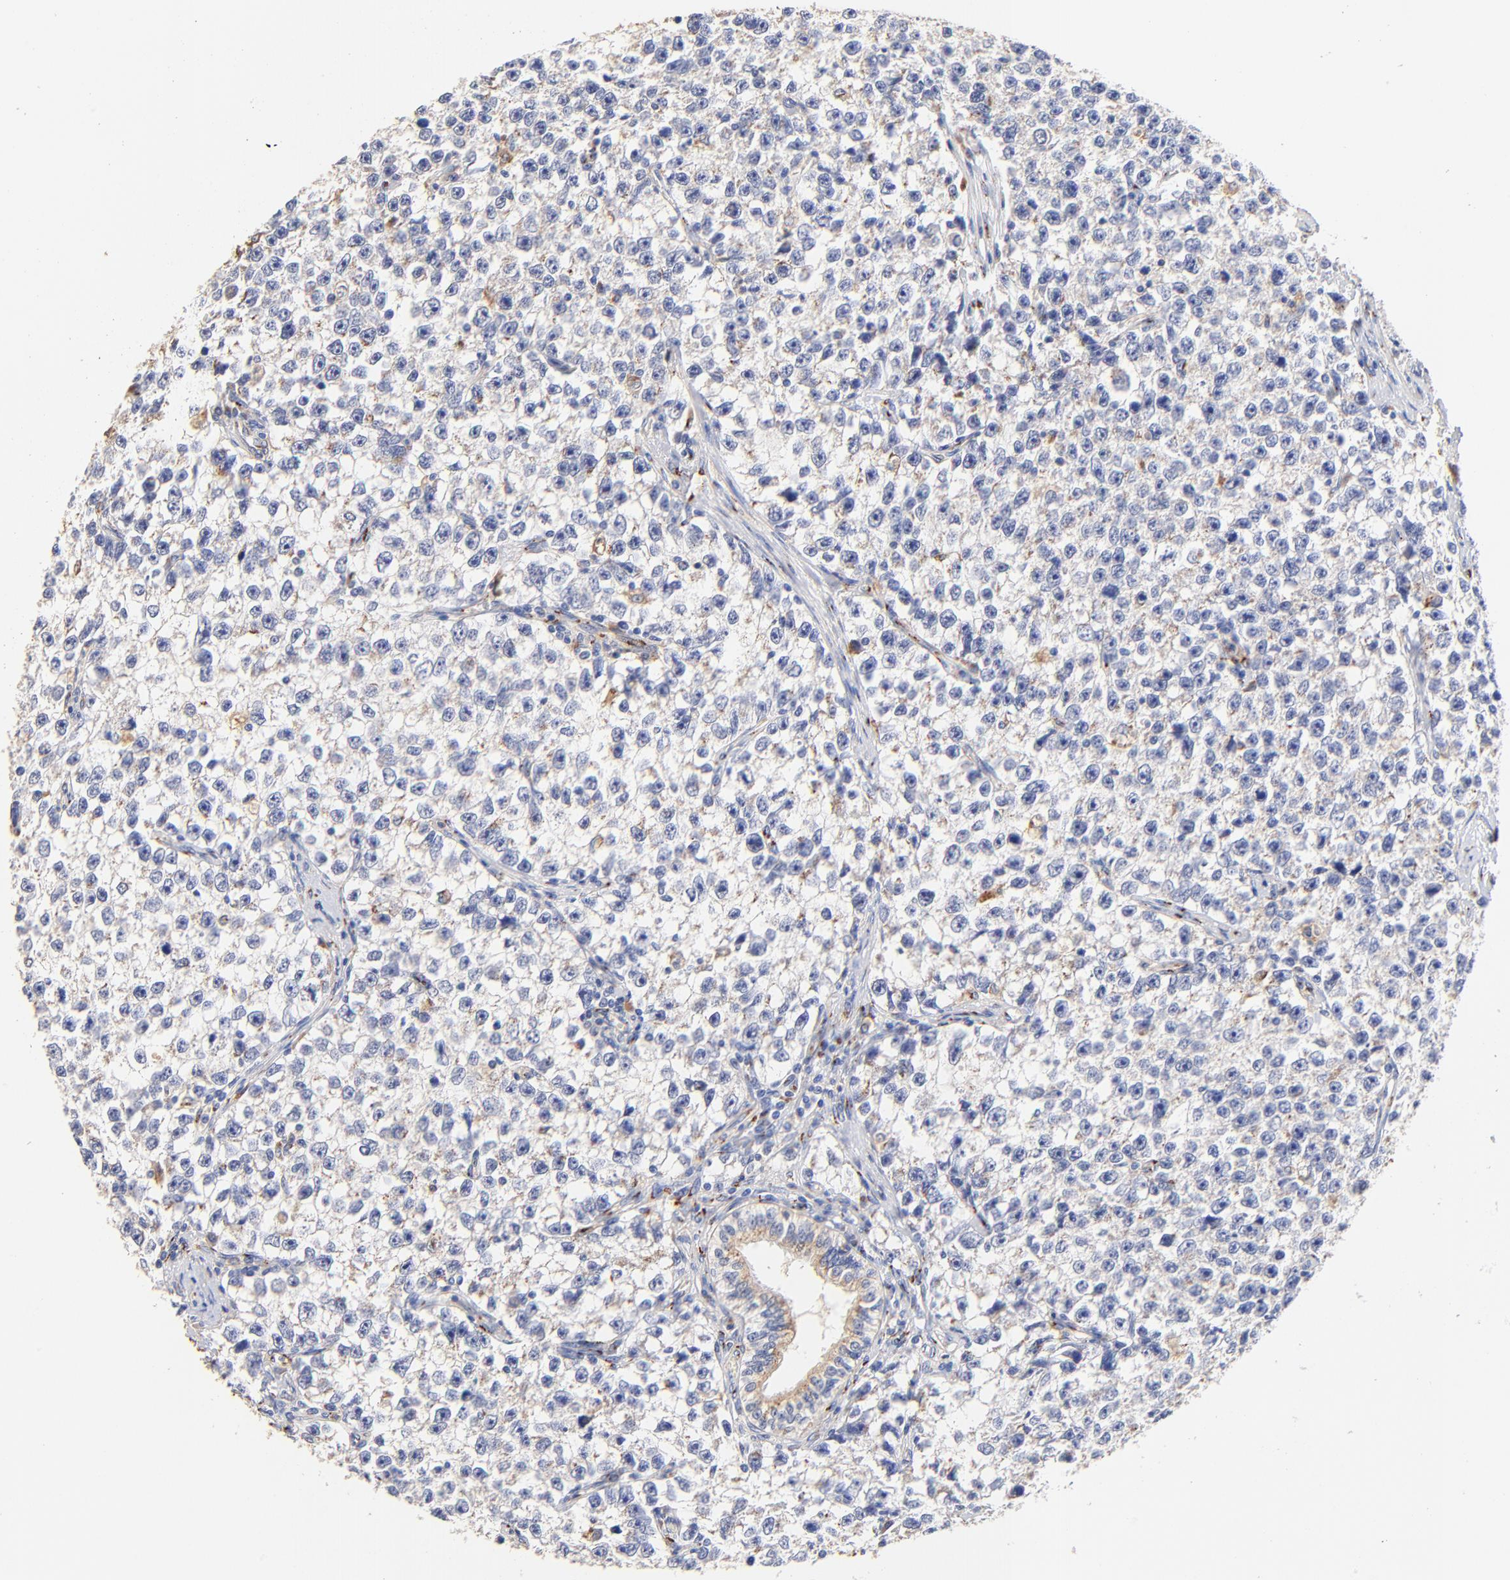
{"staining": {"intensity": "negative", "quantity": "none", "location": "none"}, "tissue": "testis cancer", "cell_type": "Tumor cells", "image_type": "cancer", "snomed": [{"axis": "morphology", "description": "Seminoma, NOS"}, {"axis": "morphology", "description": "Carcinoma, Embryonal, NOS"}, {"axis": "topography", "description": "Testis"}], "caption": "Image shows no protein expression in tumor cells of testis seminoma tissue.", "gene": "FMNL3", "patient": {"sex": "male", "age": 30}}